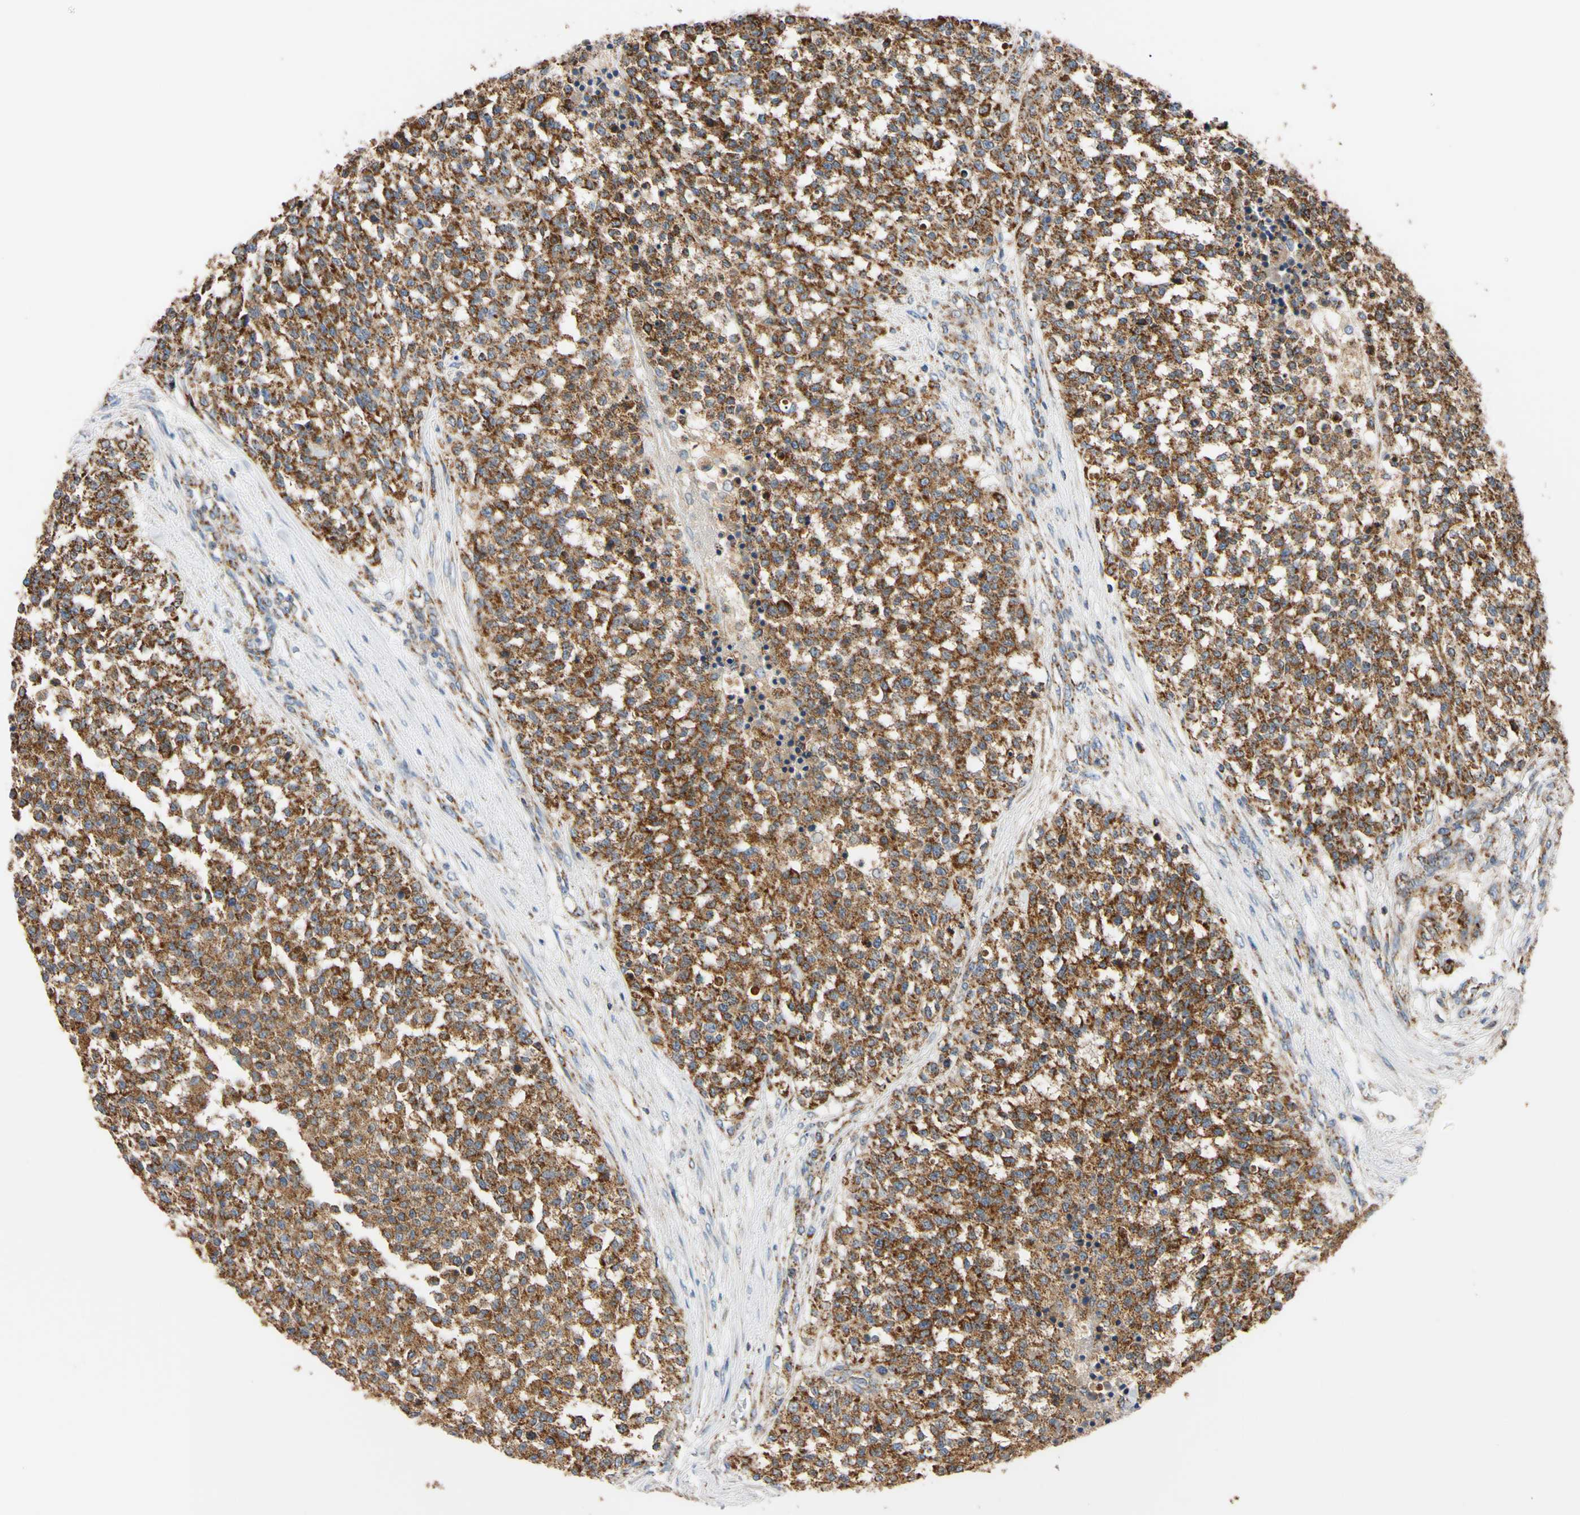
{"staining": {"intensity": "strong", "quantity": ">75%", "location": "cytoplasmic/membranous"}, "tissue": "testis cancer", "cell_type": "Tumor cells", "image_type": "cancer", "snomed": [{"axis": "morphology", "description": "Seminoma, NOS"}, {"axis": "topography", "description": "Testis"}], "caption": "Tumor cells reveal high levels of strong cytoplasmic/membranous staining in approximately >75% of cells in testis seminoma.", "gene": "CLPP", "patient": {"sex": "male", "age": 59}}